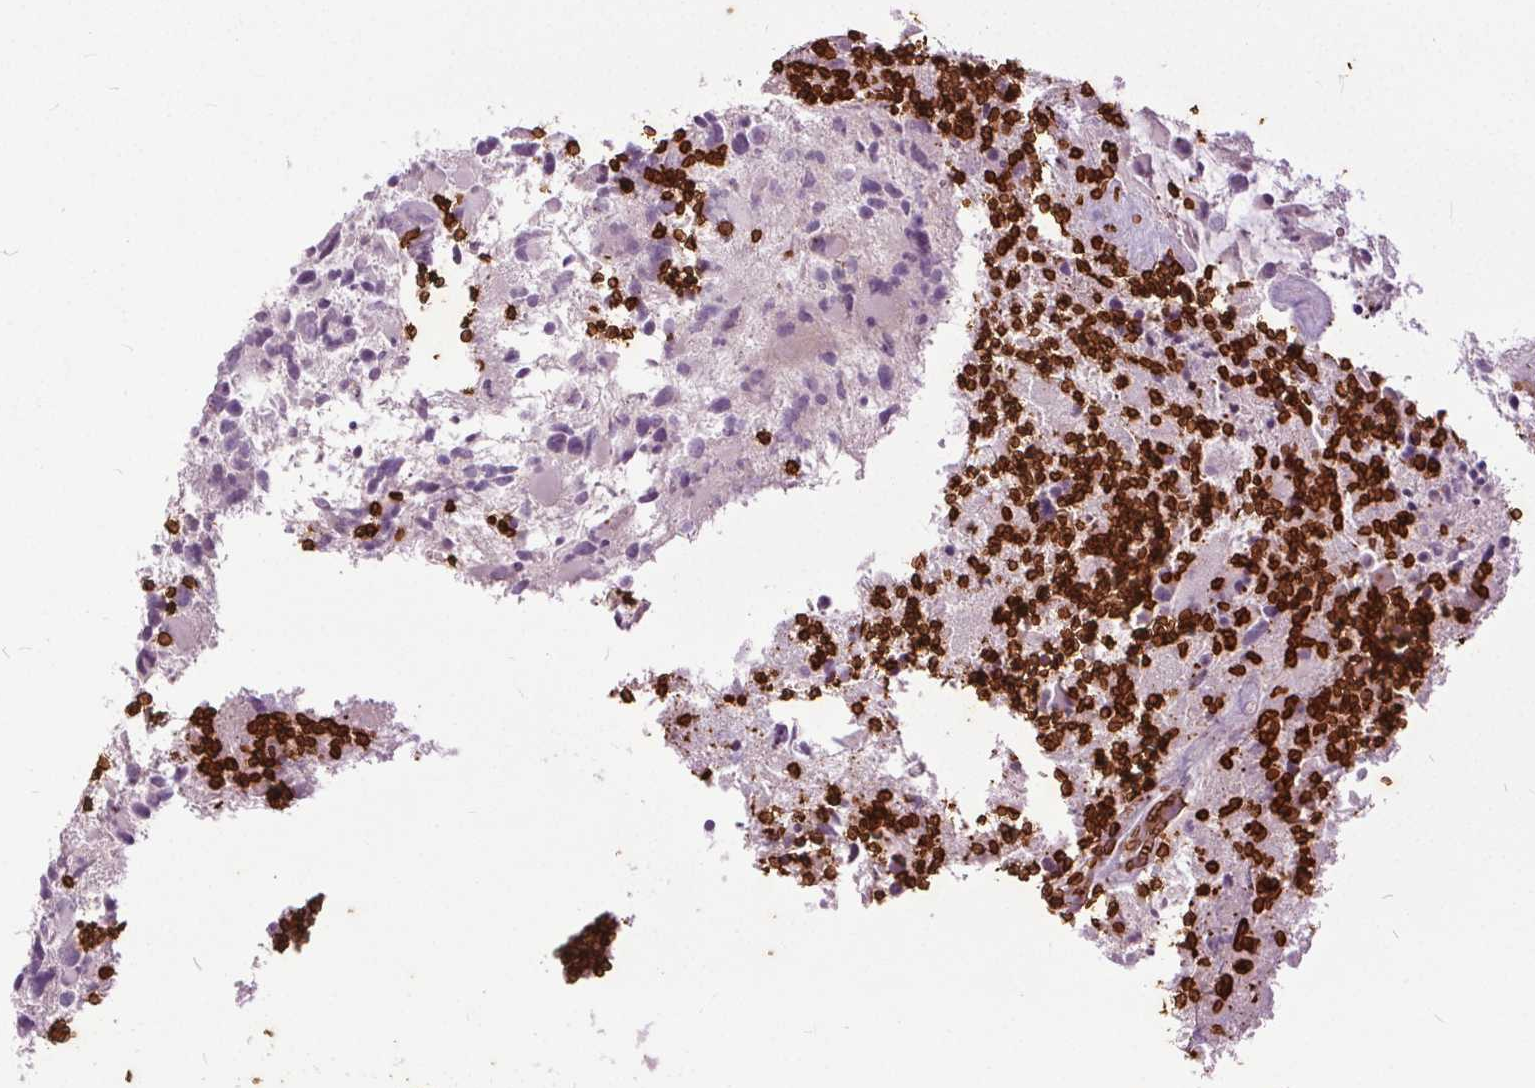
{"staining": {"intensity": "negative", "quantity": "none", "location": "none"}, "tissue": "glioma", "cell_type": "Tumor cells", "image_type": "cancer", "snomed": [{"axis": "morphology", "description": "Glioma, malignant, High grade"}, {"axis": "topography", "description": "Brain"}], "caption": "A micrograph of human glioma is negative for staining in tumor cells. (Stains: DAB immunohistochemistry (IHC) with hematoxylin counter stain, Microscopy: brightfield microscopy at high magnification).", "gene": "SLC4A1", "patient": {"sex": "female", "age": 71}}